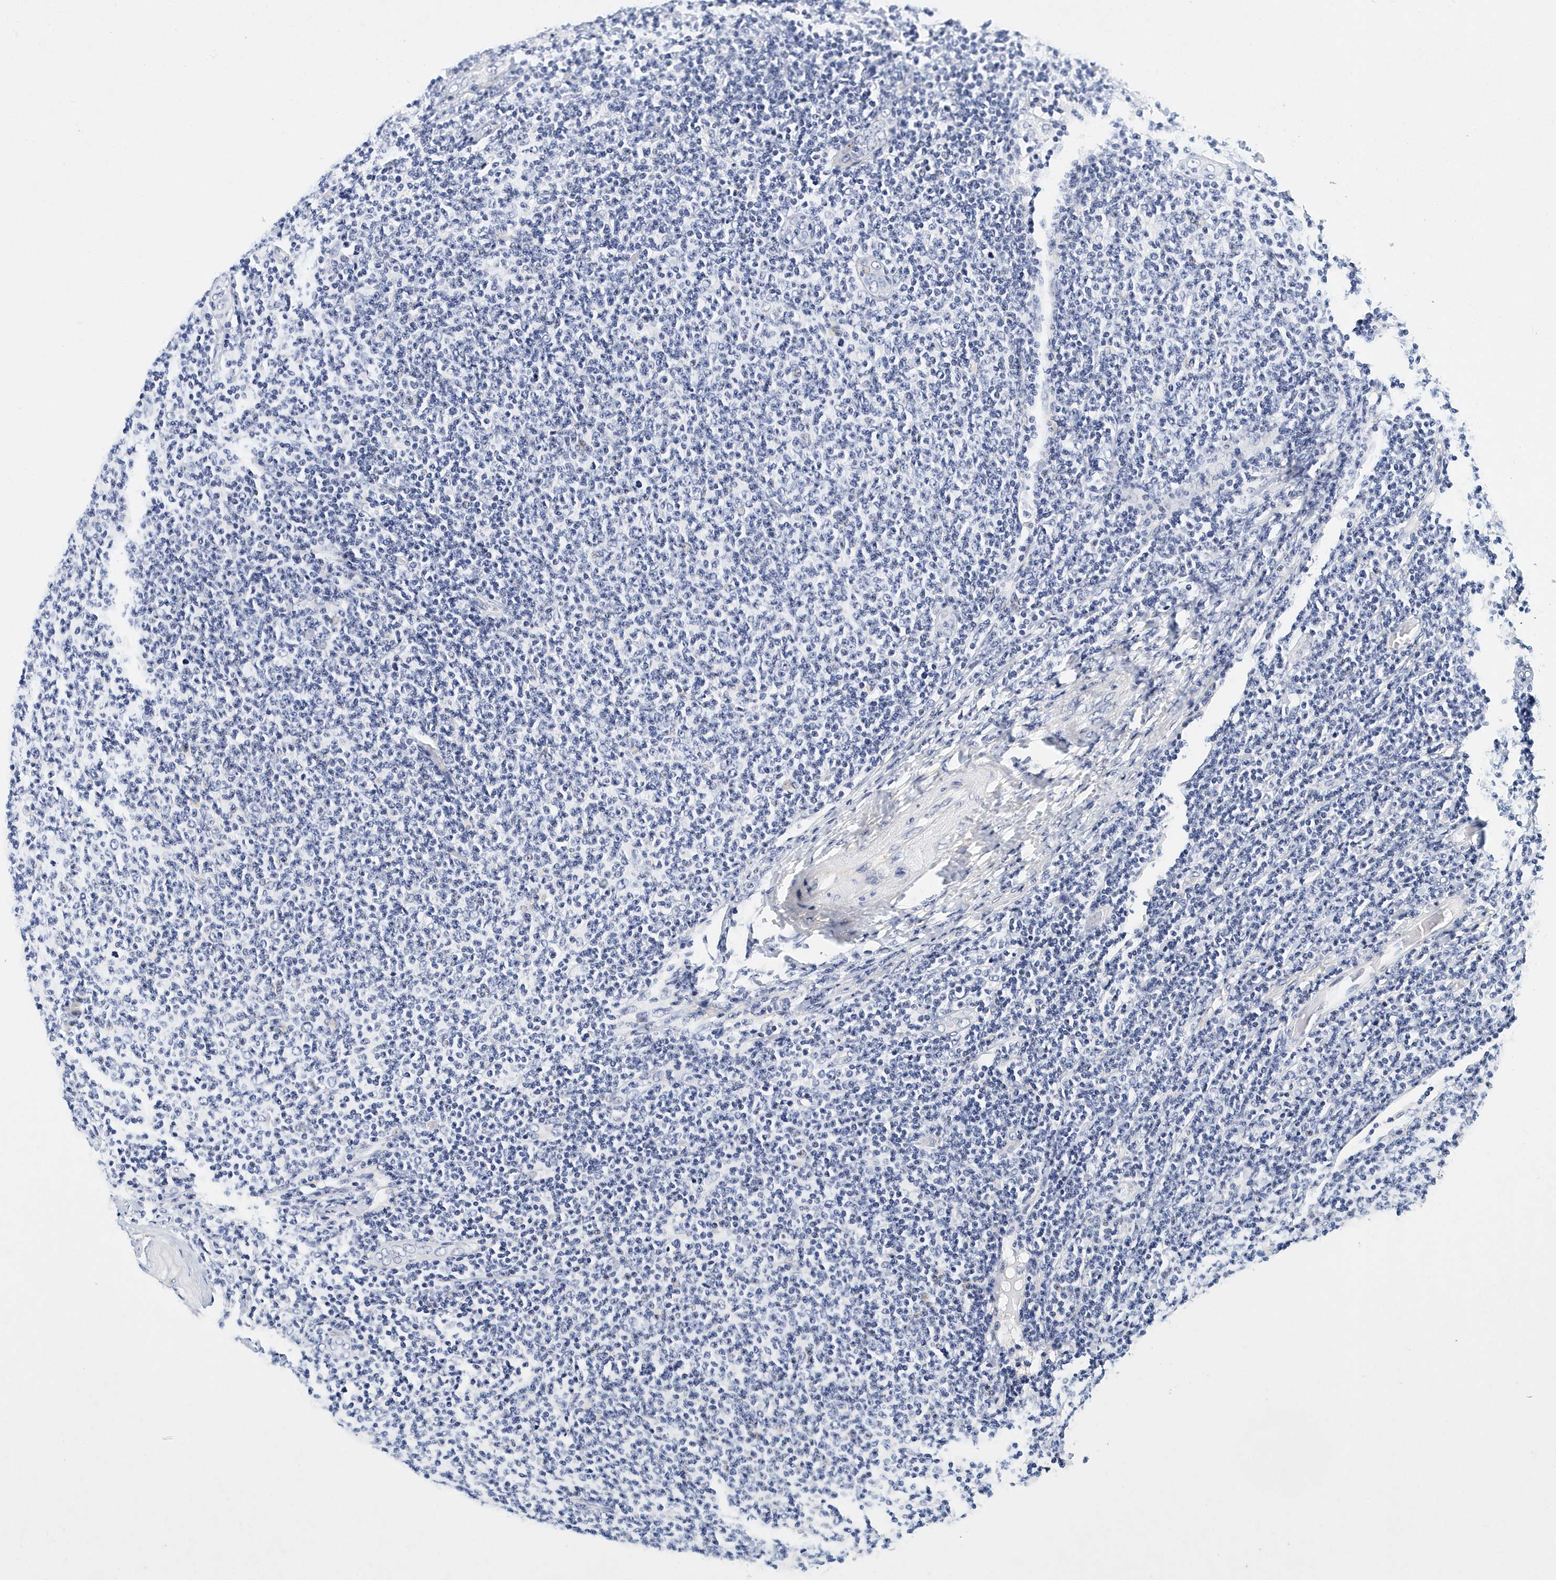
{"staining": {"intensity": "negative", "quantity": "none", "location": "none"}, "tissue": "lymphoma", "cell_type": "Tumor cells", "image_type": "cancer", "snomed": [{"axis": "morphology", "description": "Malignant lymphoma, non-Hodgkin's type, Low grade"}, {"axis": "topography", "description": "Lymph node"}], "caption": "DAB immunohistochemical staining of lymphoma demonstrates no significant positivity in tumor cells.", "gene": "ITGA2B", "patient": {"sex": "male", "age": 66}}